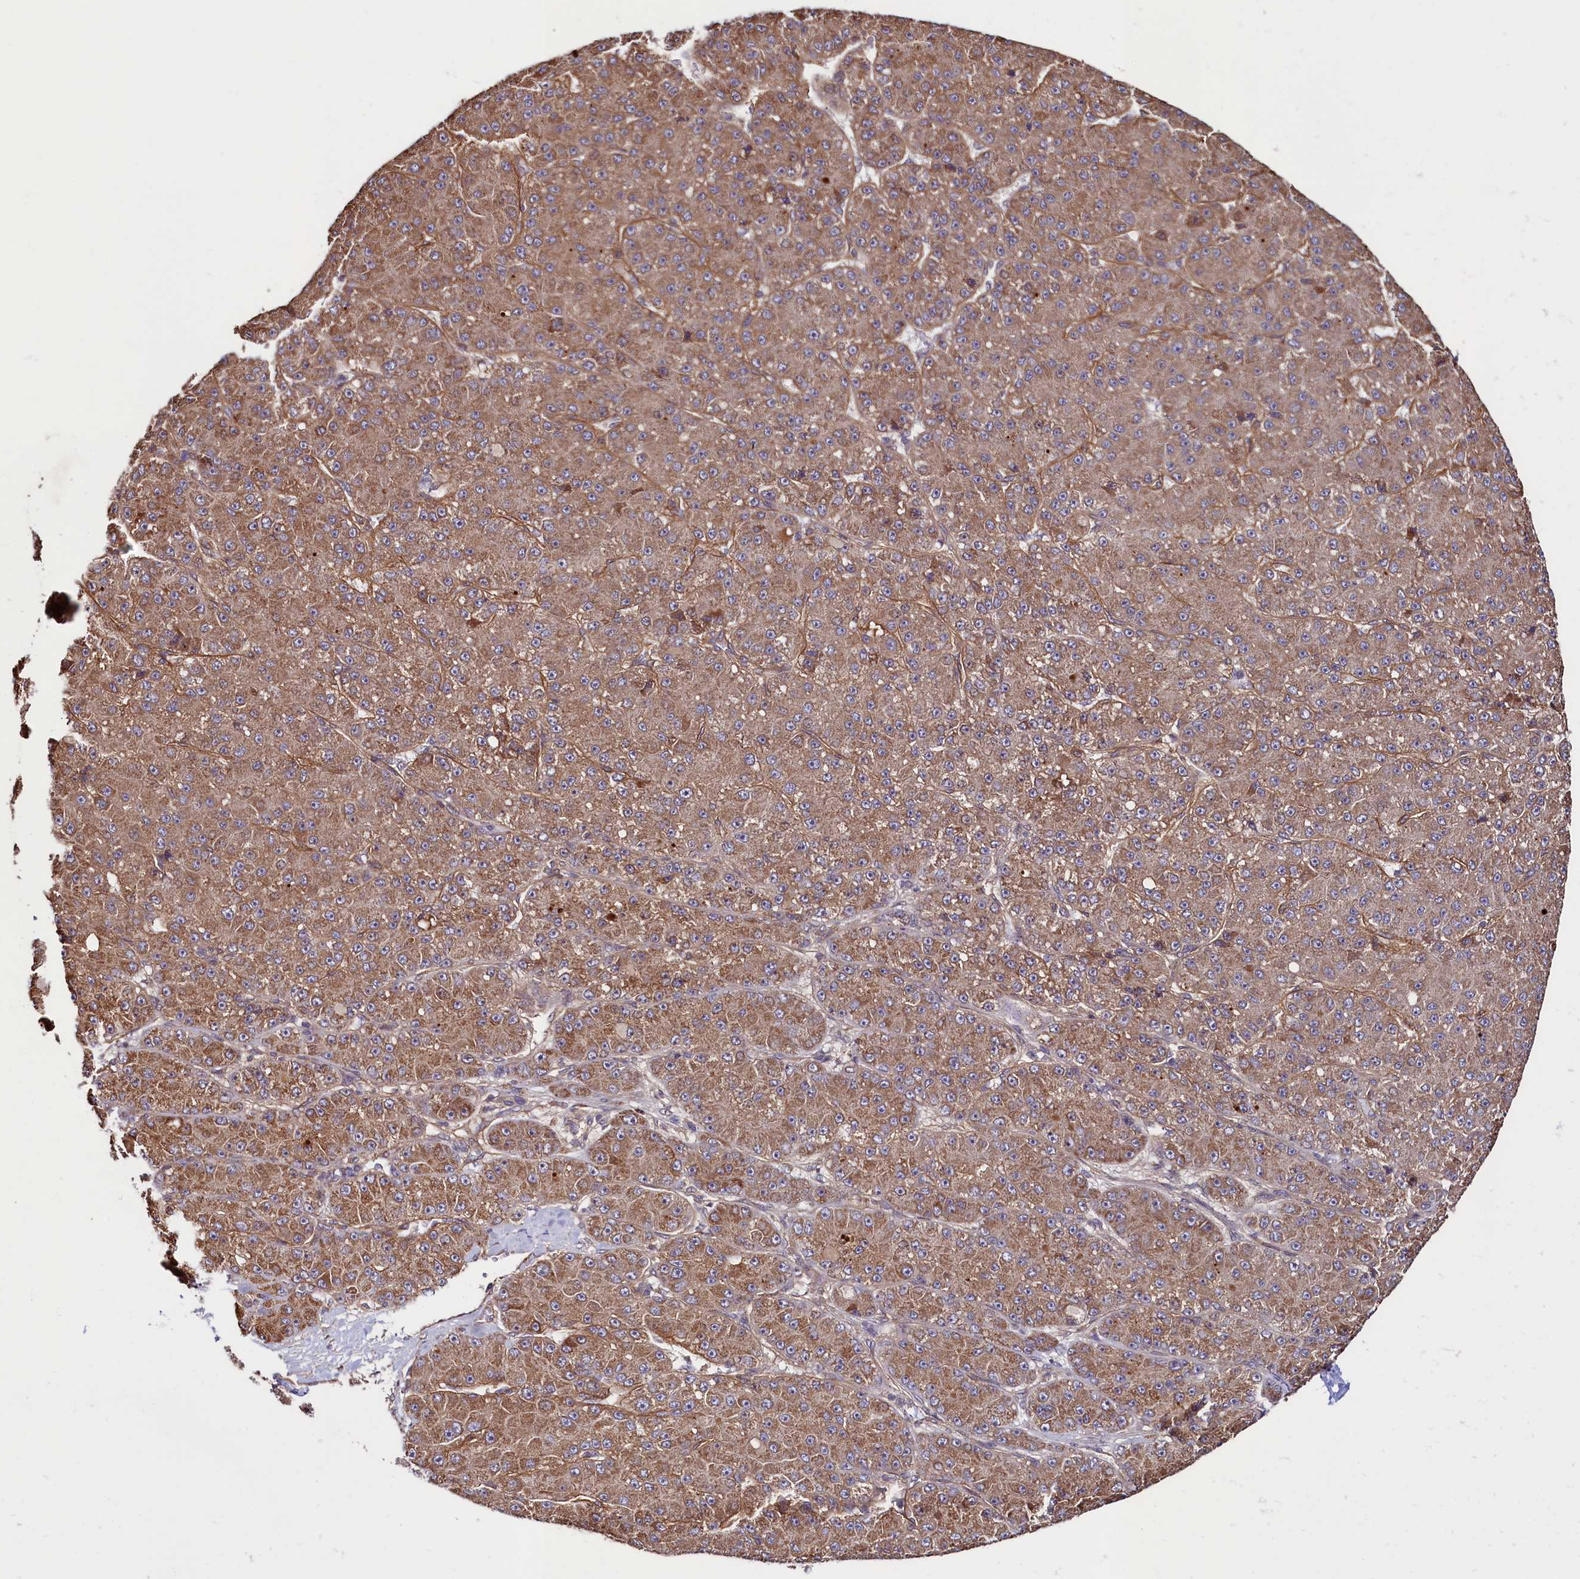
{"staining": {"intensity": "moderate", "quantity": ">75%", "location": "cytoplasmic/membranous"}, "tissue": "liver cancer", "cell_type": "Tumor cells", "image_type": "cancer", "snomed": [{"axis": "morphology", "description": "Carcinoma, Hepatocellular, NOS"}, {"axis": "topography", "description": "Liver"}], "caption": "Moderate cytoplasmic/membranous positivity for a protein is present in about >75% of tumor cells of liver cancer using IHC.", "gene": "RBFA", "patient": {"sex": "male", "age": 67}}